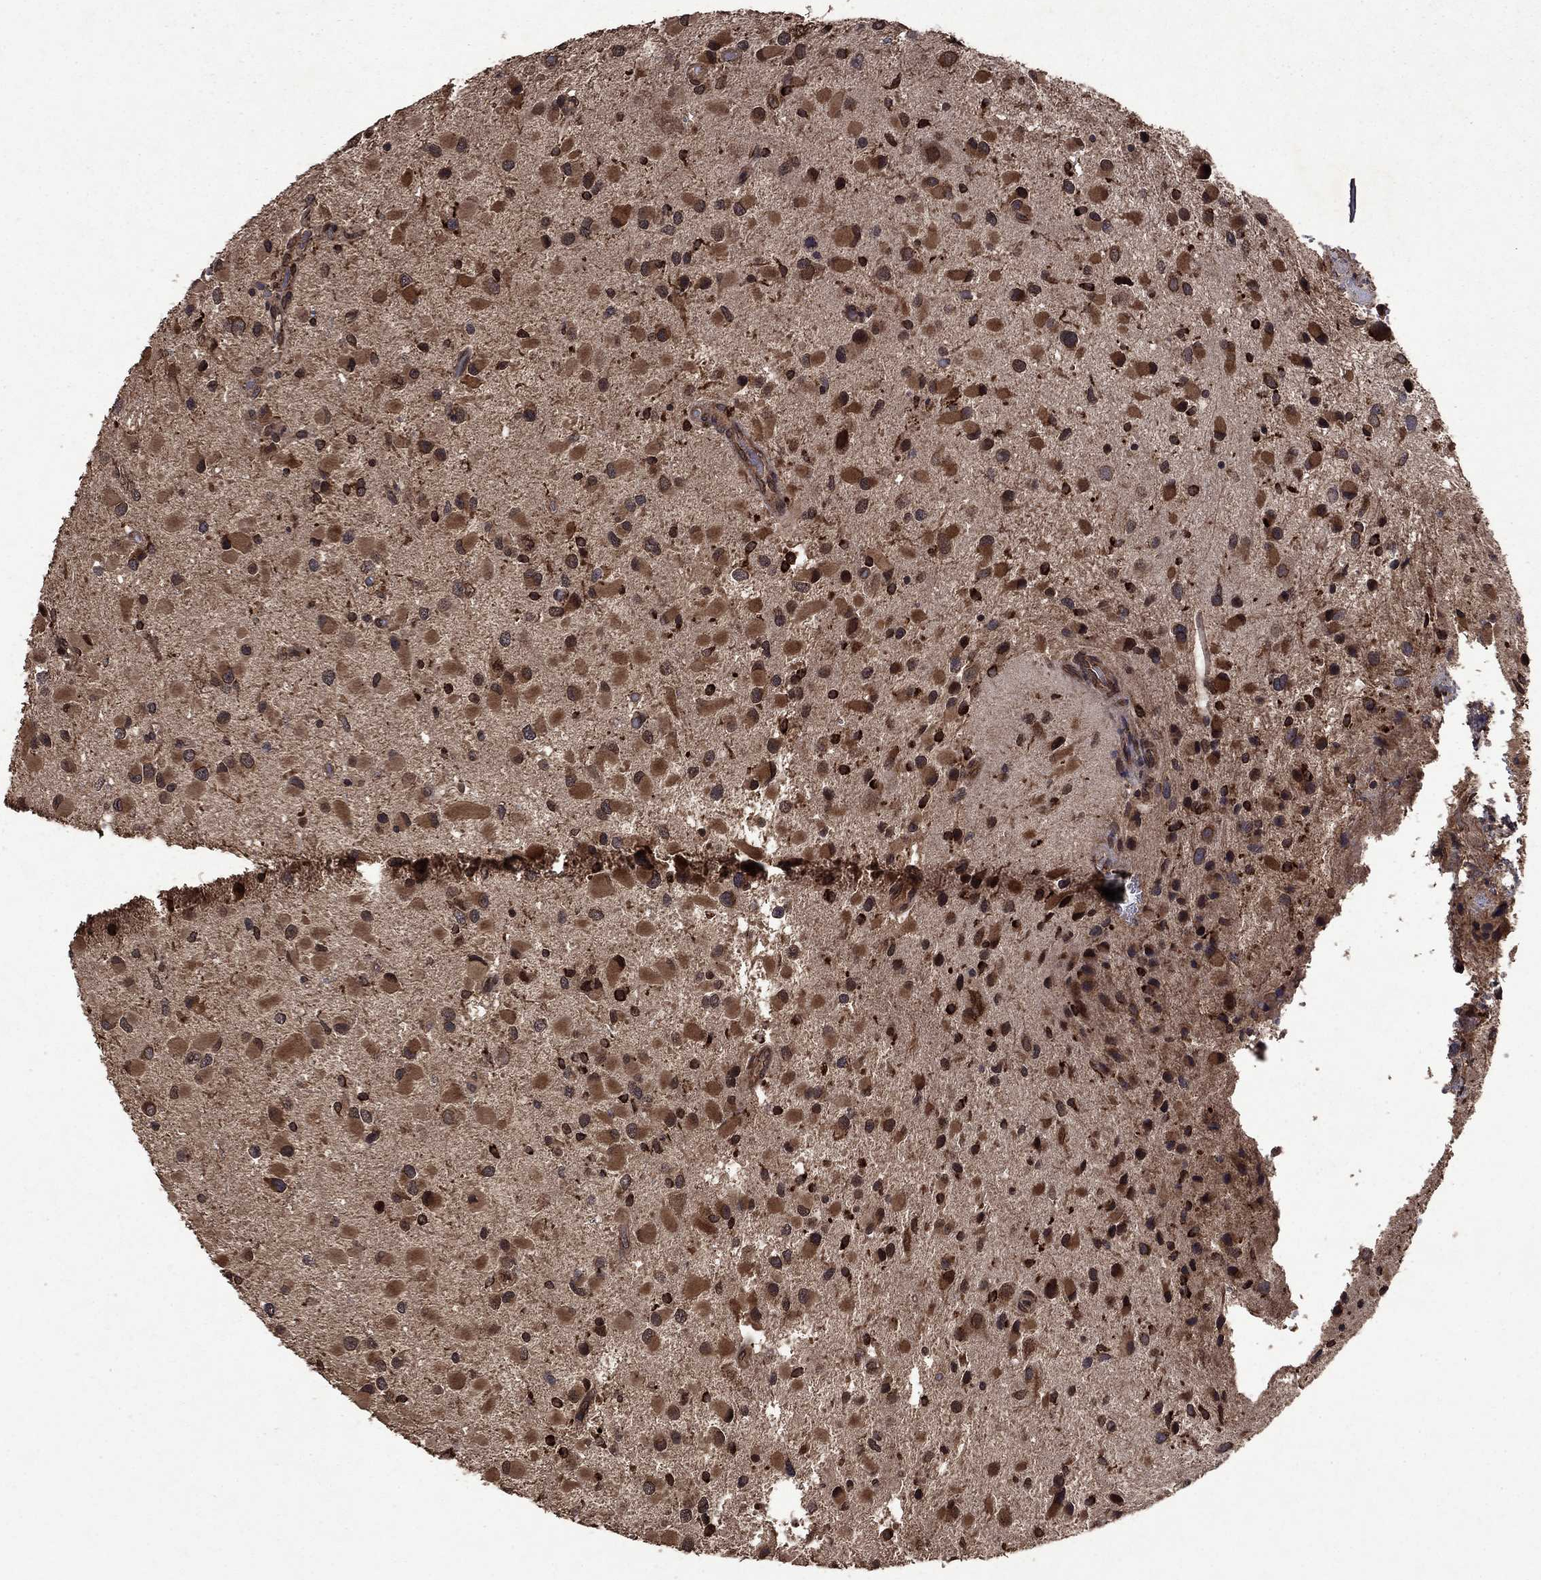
{"staining": {"intensity": "moderate", "quantity": ">75%", "location": "cytoplasmic/membranous"}, "tissue": "glioma", "cell_type": "Tumor cells", "image_type": "cancer", "snomed": [{"axis": "morphology", "description": "Glioma, malignant, Low grade"}, {"axis": "topography", "description": "Brain"}], "caption": "Glioma was stained to show a protein in brown. There is medium levels of moderate cytoplasmic/membranous expression in approximately >75% of tumor cells. (DAB IHC with brightfield microscopy, high magnification).", "gene": "DHRS1", "patient": {"sex": "female", "age": 32}}